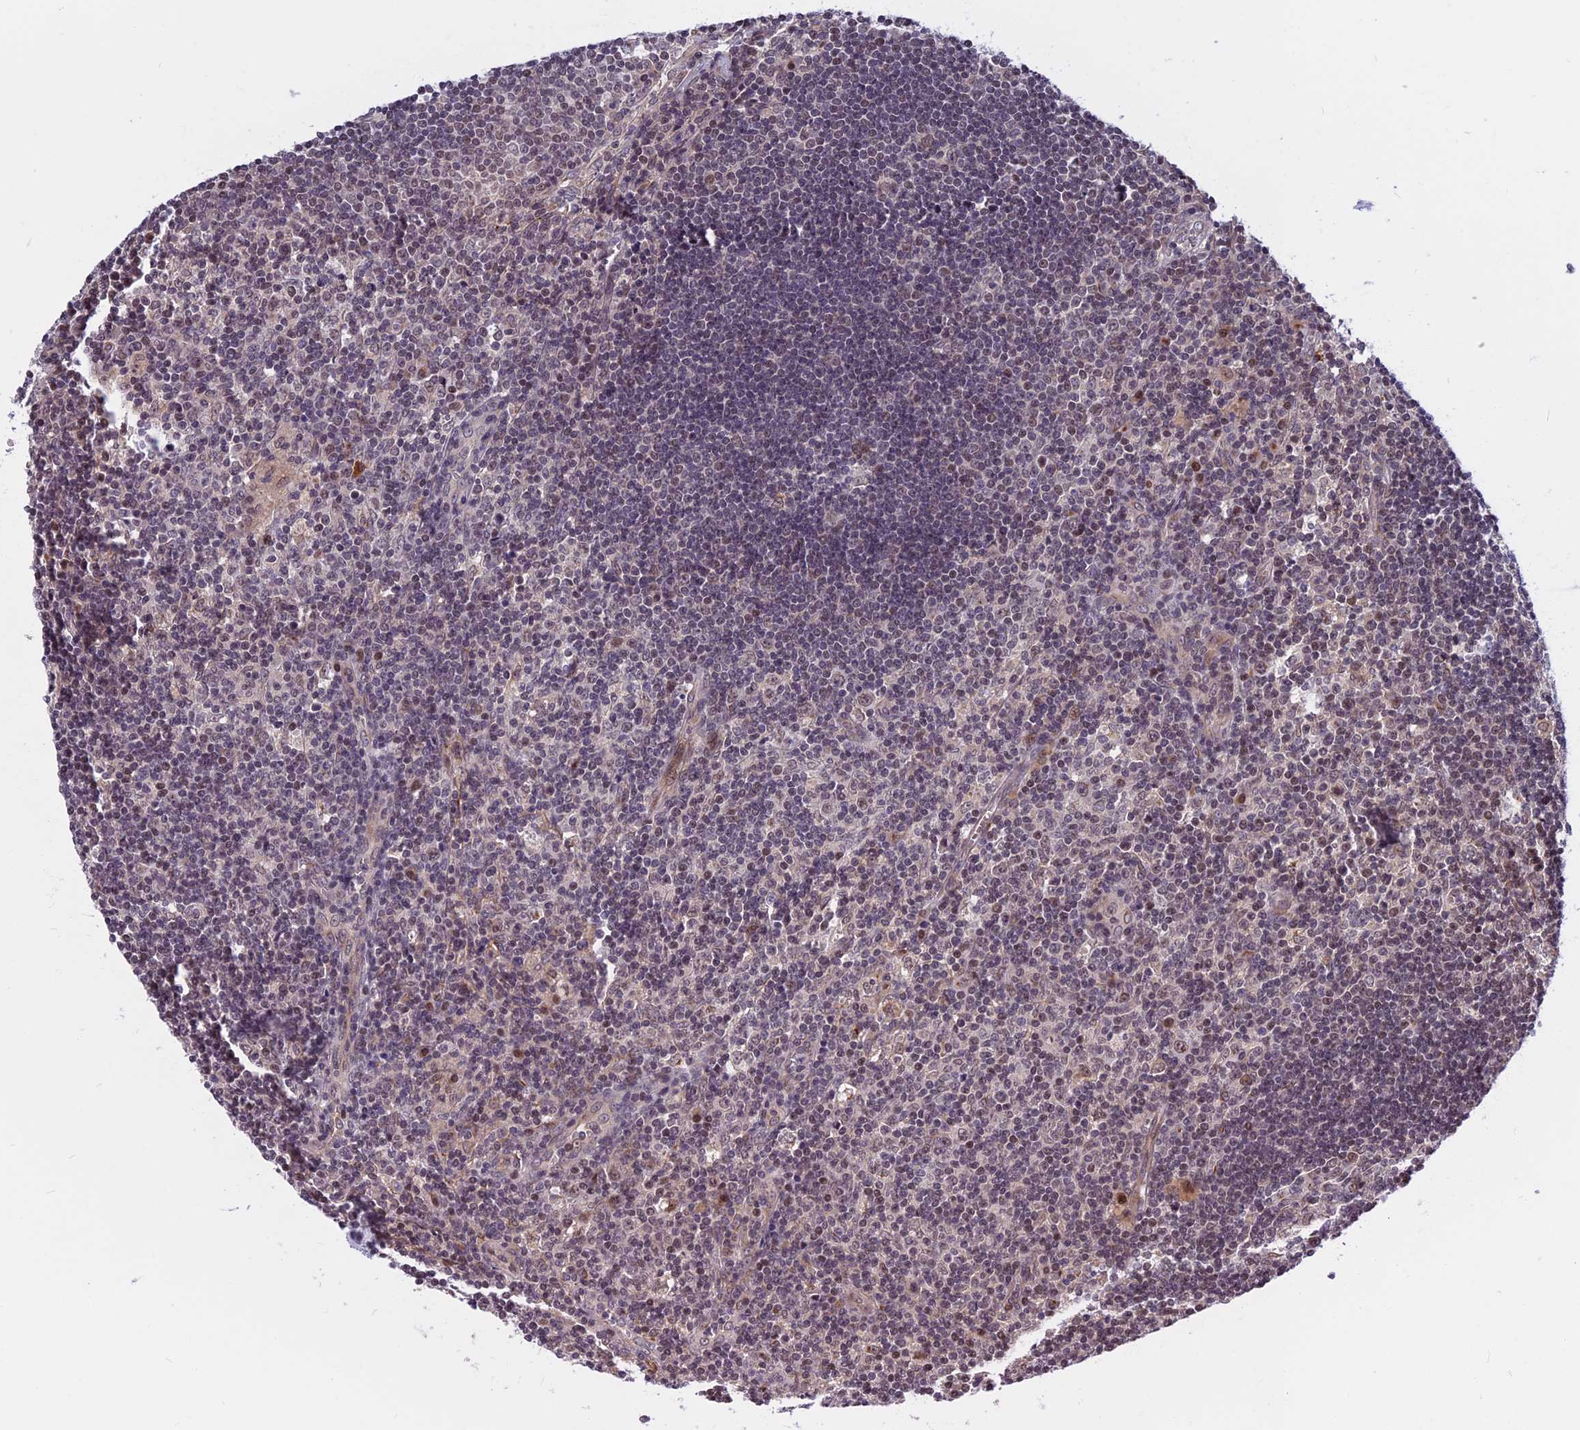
{"staining": {"intensity": "moderate", "quantity": "<25%", "location": "nuclear"}, "tissue": "lymph node", "cell_type": "Germinal center cells", "image_type": "normal", "snomed": [{"axis": "morphology", "description": "Normal tissue, NOS"}, {"axis": "topography", "description": "Lymph node"}], "caption": "Unremarkable lymph node shows moderate nuclear expression in approximately <25% of germinal center cells Nuclei are stained in blue..", "gene": "CCDC113", "patient": {"sex": "male", "age": 58}}